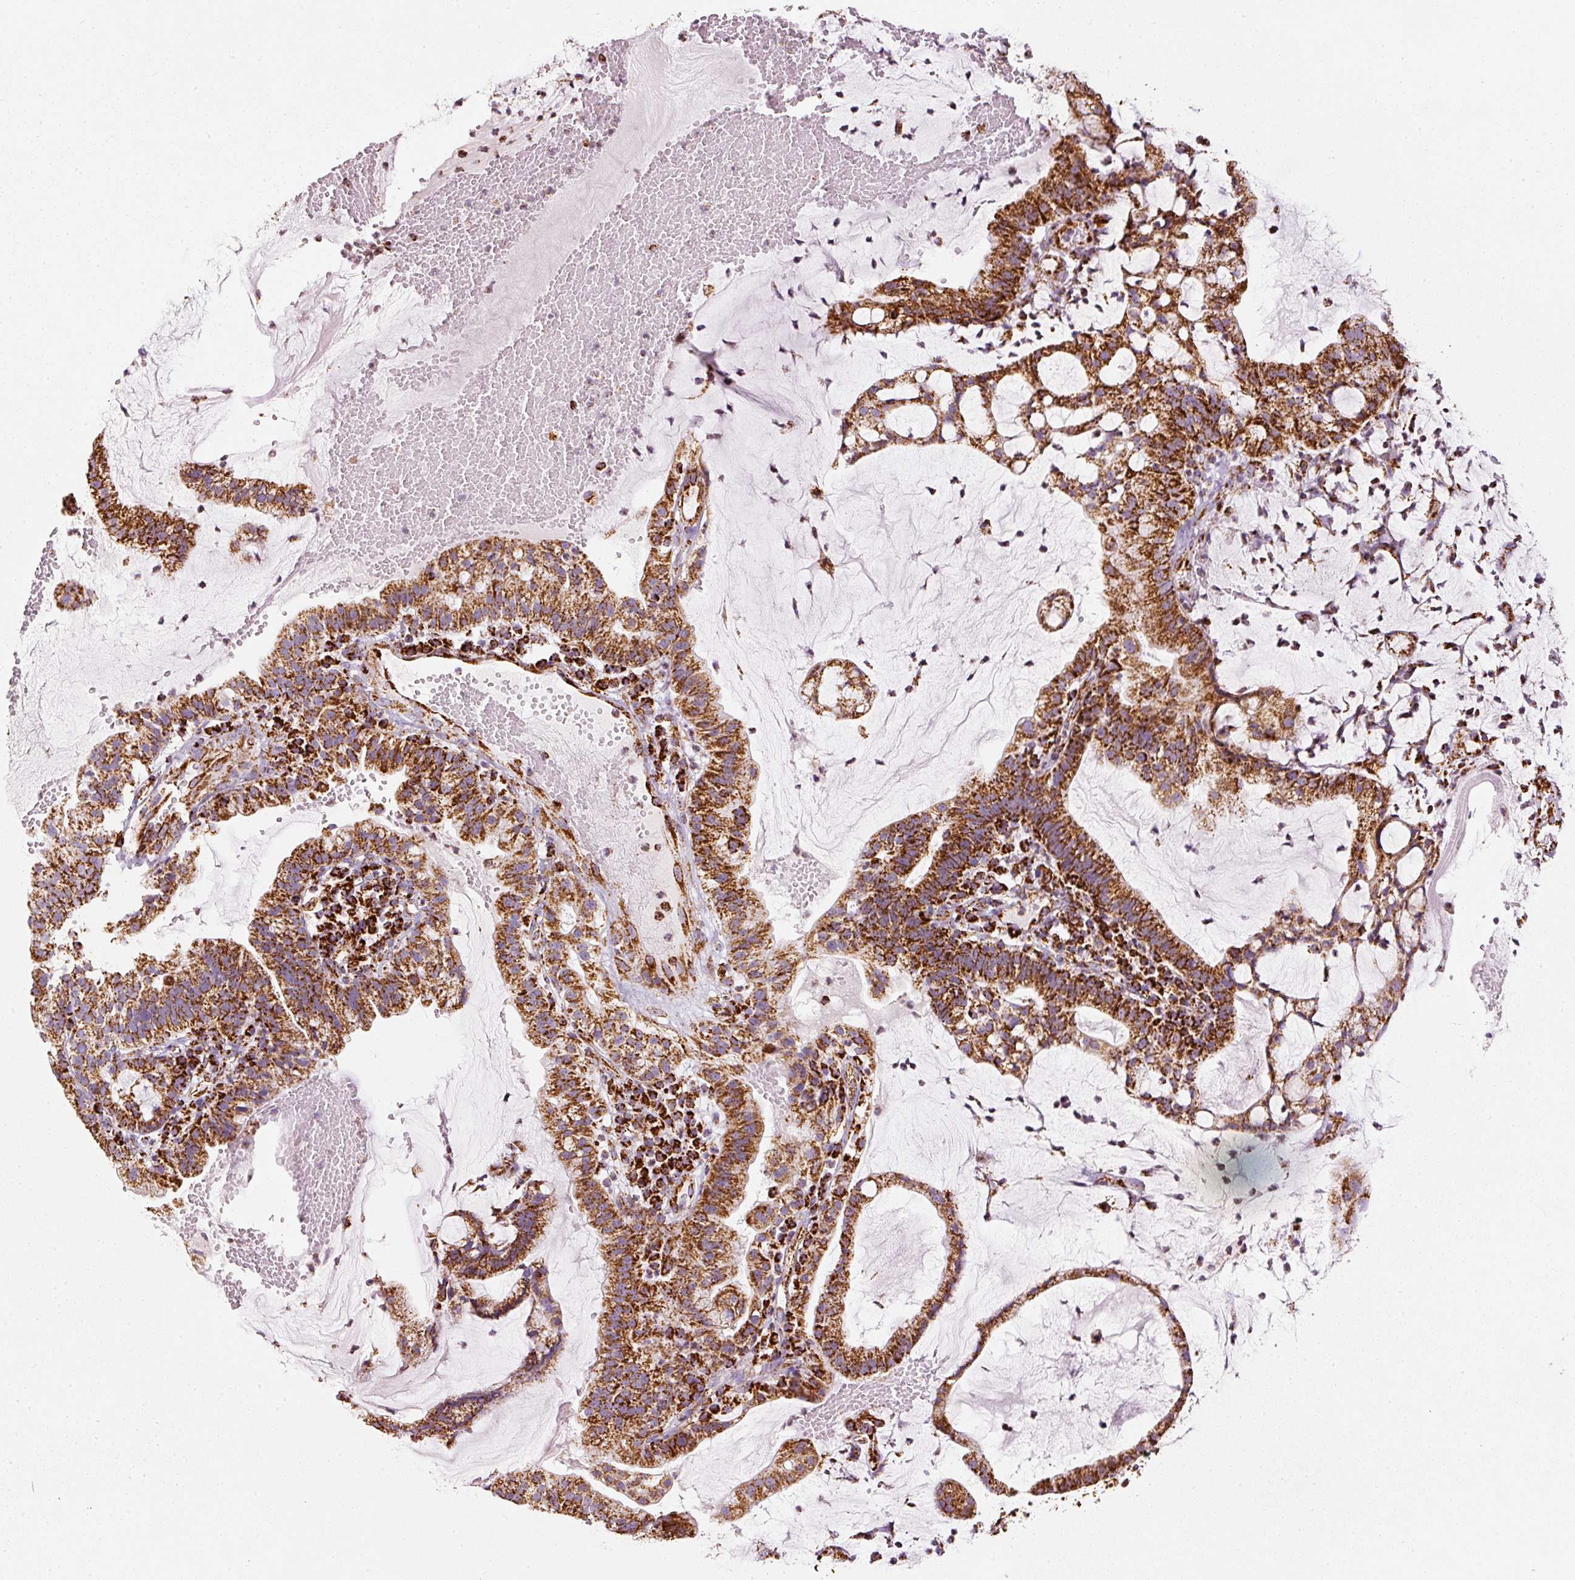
{"staining": {"intensity": "strong", "quantity": ">75%", "location": "cytoplasmic/membranous"}, "tissue": "cervical cancer", "cell_type": "Tumor cells", "image_type": "cancer", "snomed": [{"axis": "morphology", "description": "Adenocarcinoma, NOS"}, {"axis": "topography", "description": "Cervix"}], "caption": "This micrograph exhibits immunohistochemistry (IHC) staining of human cervical adenocarcinoma, with high strong cytoplasmic/membranous staining in approximately >75% of tumor cells.", "gene": "MT-CO2", "patient": {"sex": "female", "age": 41}}